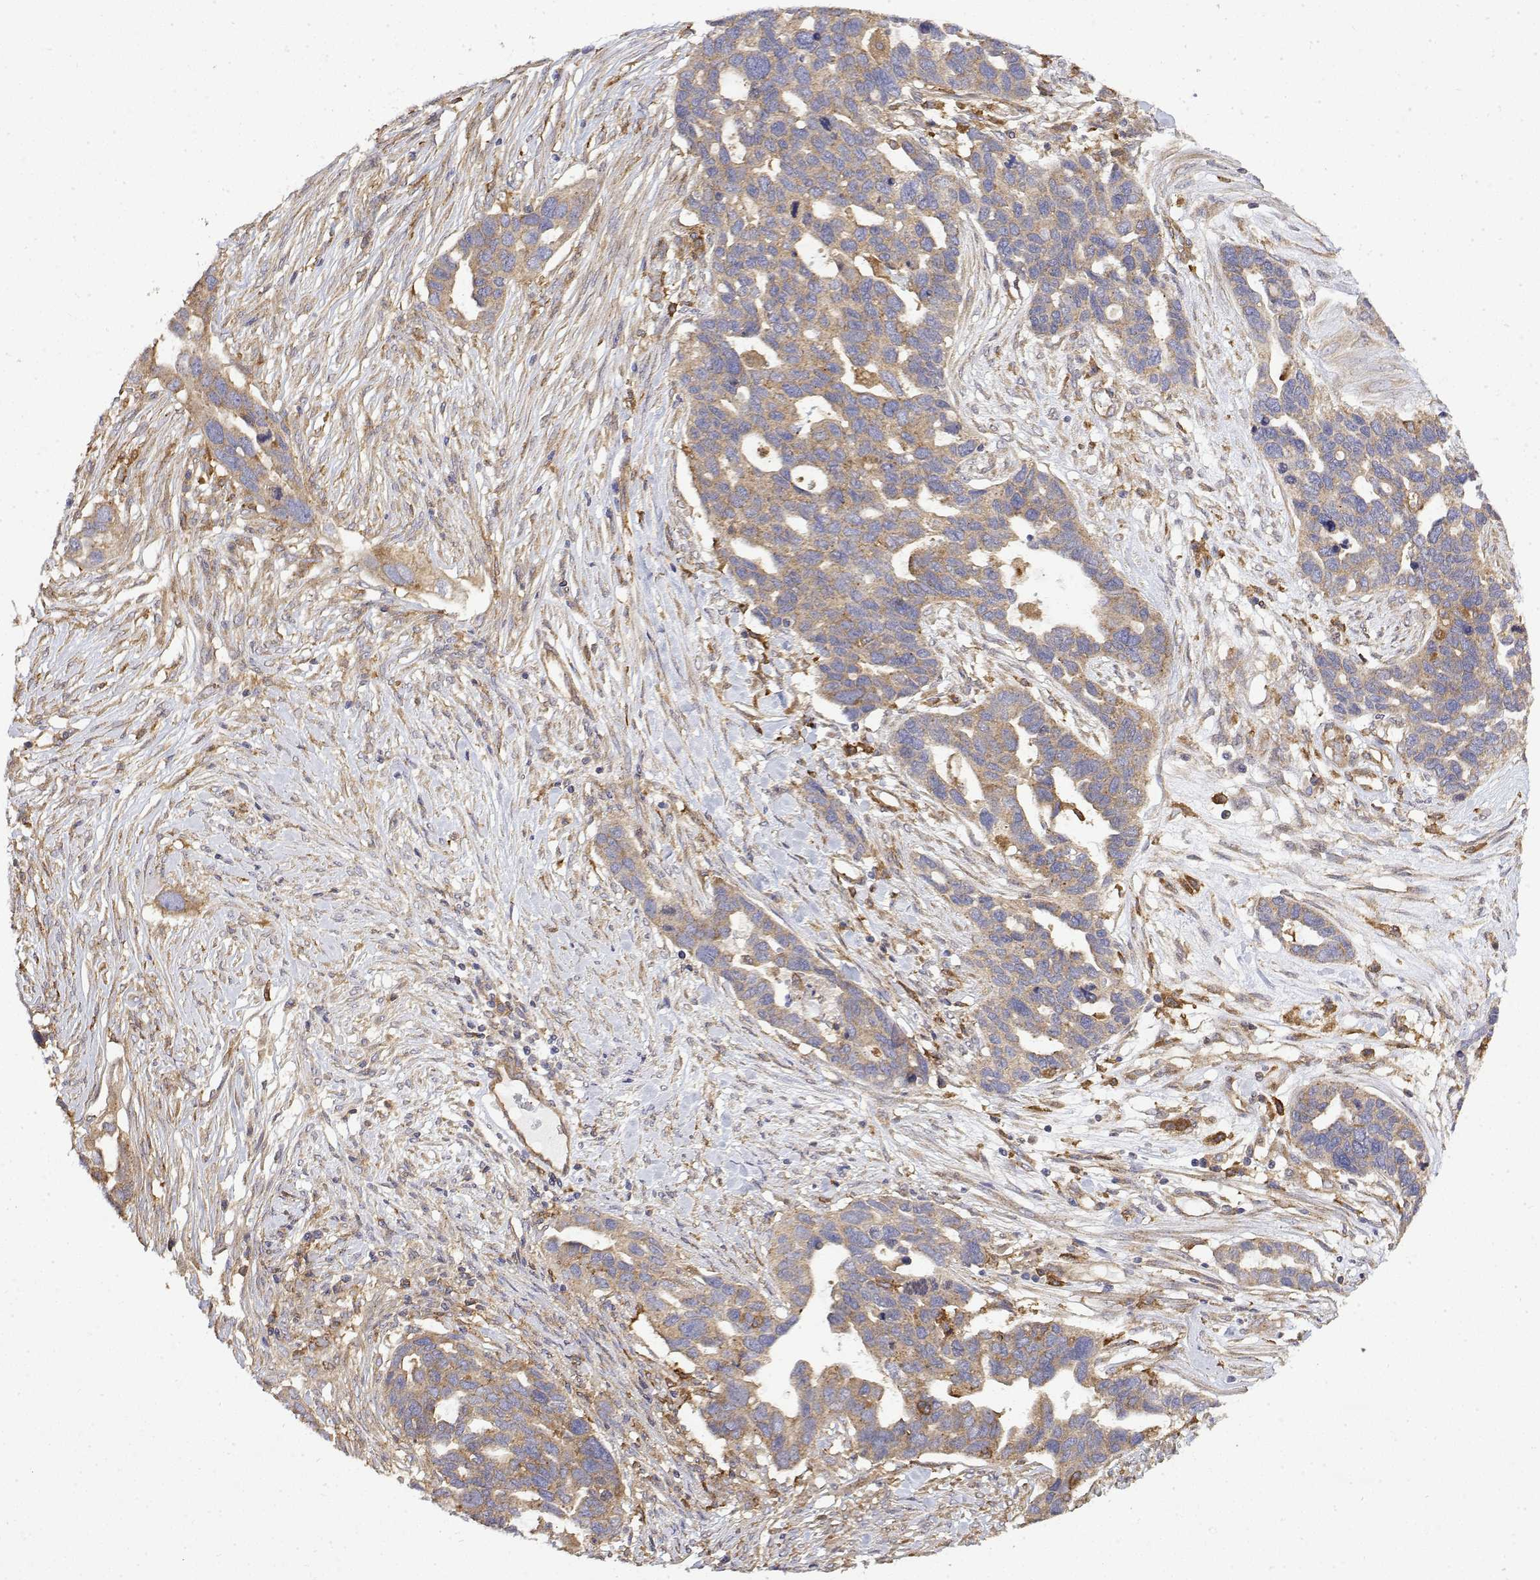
{"staining": {"intensity": "weak", "quantity": ">75%", "location": "cytoplasmic/membranous"}, "tissue": "ovarian cancer", "cell_type": "Tumor cells", "image_type": "cancer", "snomed": [{"axis": "morphology", "description": "Cystadenocarcinoma, serous, NOS"}, {"axis": "topography", "description": "Ovary"}], "caption": "High-magnification brightfield microscopy of ovarian serous cystadenocarcinoma stained with DAB (3,3'-diaminobenzidine) (brown) and counterstained with hematoxylin (blue). tumor cells exhibit weak cytoplasmic/membranous positivity is present in approximately>75% of cells.", "gene": "PACSIN2", "patient": {"sex": "female", "age": 54}}